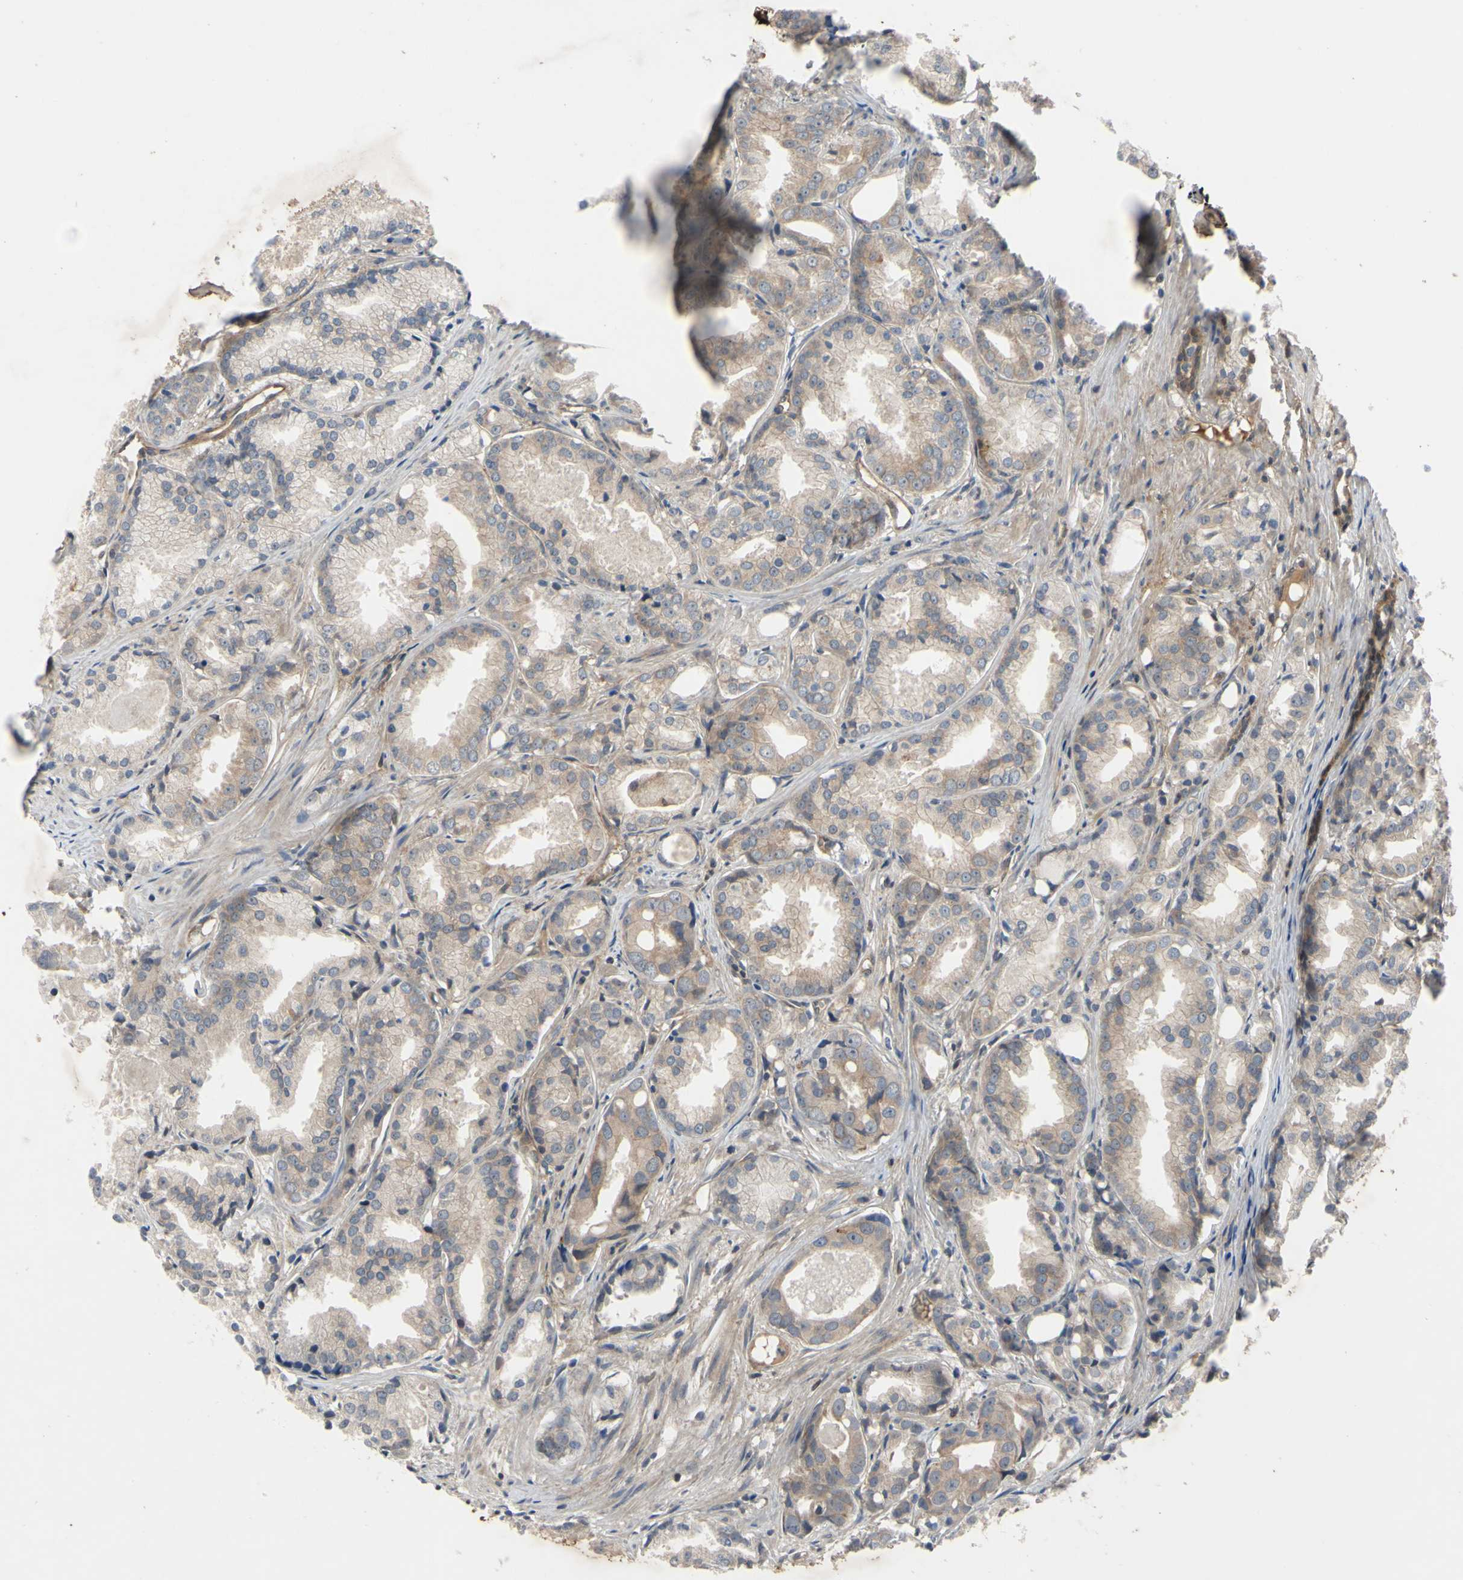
{"staining": {"intensity": "weak", "quantity": "25%-75%", "location": "cytoplasmic/membranous"}, "tissue": "prostate cancer", "cell_type": "Tumor cells", "image_type": "cancer", "snomed": [{"axis": "morphology", "description": "Adenocarcinoma, Low grade"}, {"axis": "topography", "description": "Prostate"}], "caption": "Immunohistochemistry of prostate adenocarcinoma (low-grade) exhibits low levels of weak cytoplasmic/membranous staining in approximately 25%-75% of tumor cells.", "gene": "XIAP", "patient": {"sex": "male", "age": 72}}